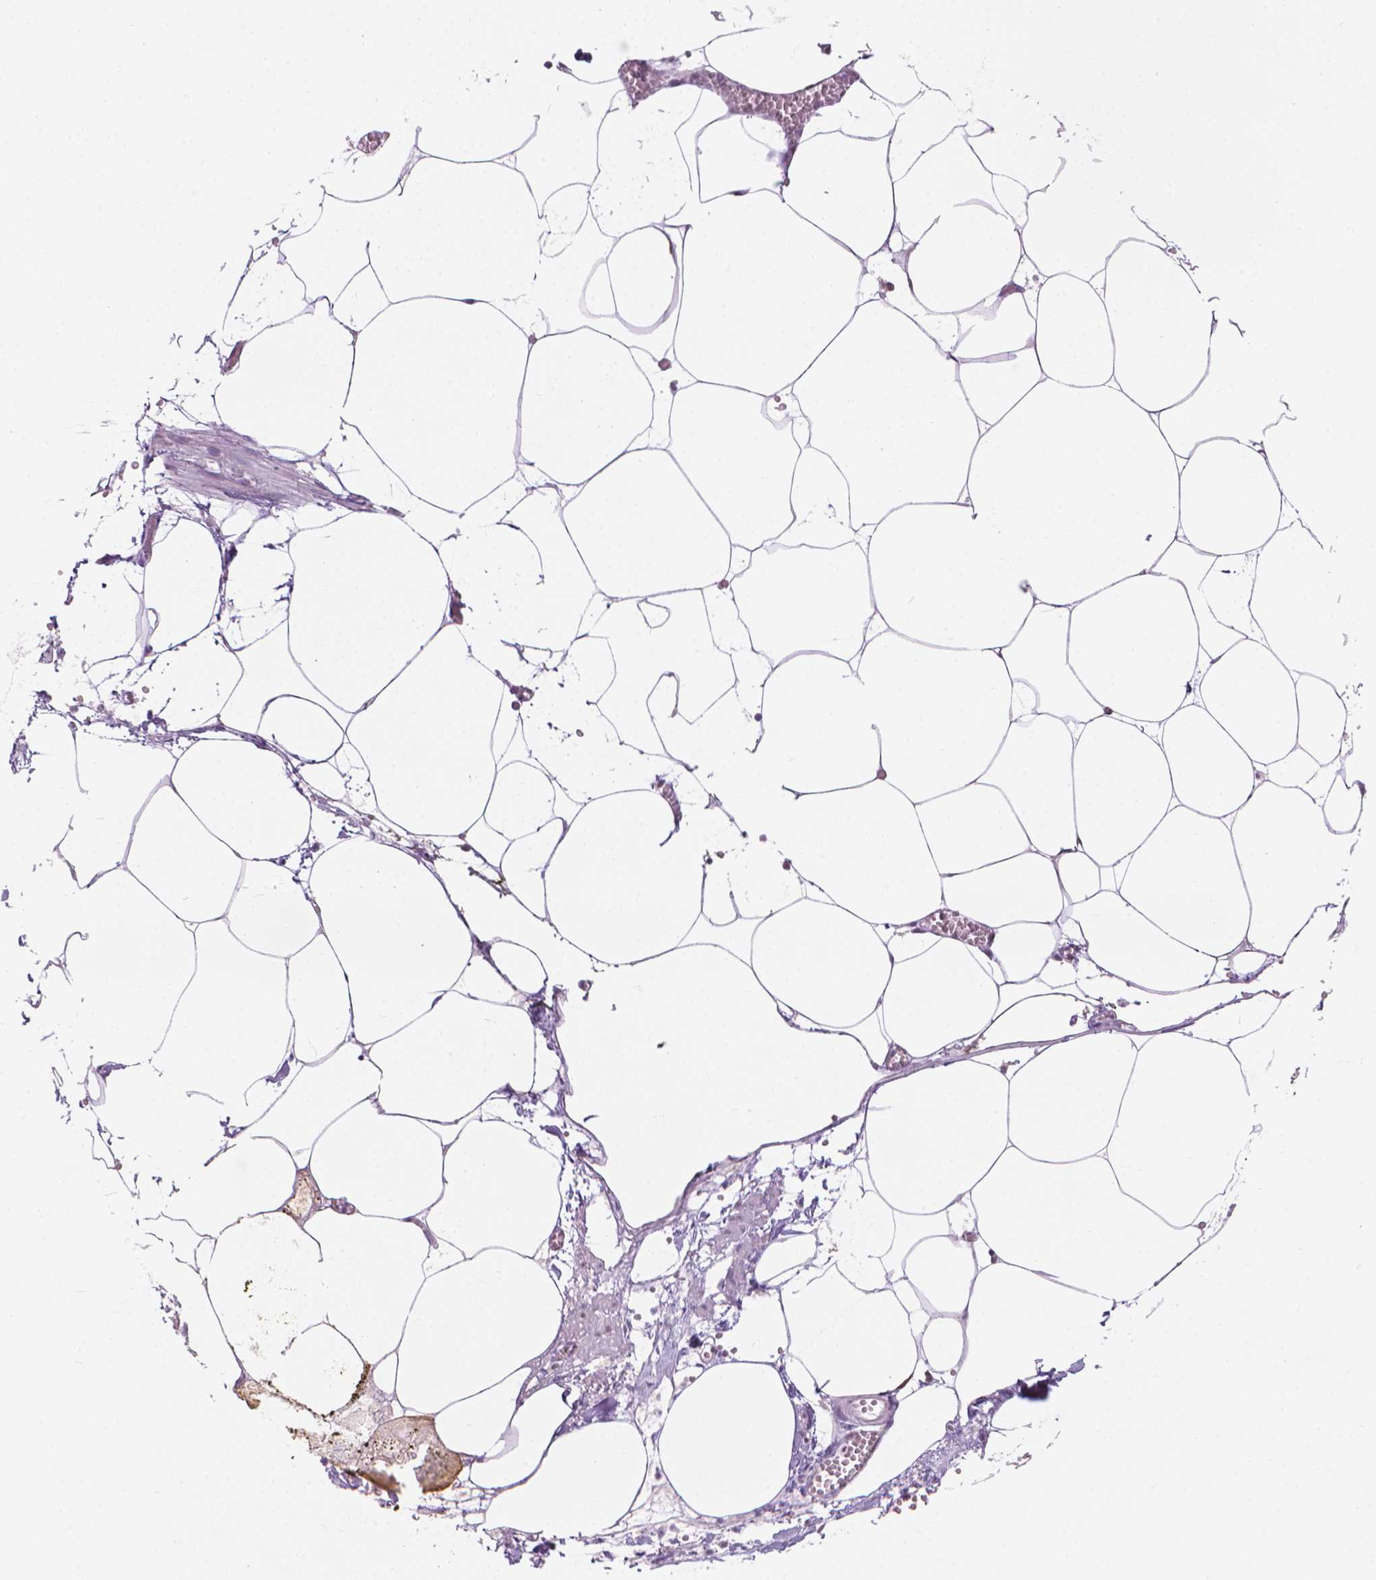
{"staining": {"intensity": "negative", "quantity": "none", "location": "none"}, "tissue": "adipose tissue", "cell_type": "Adipocytes", "image_type": "normal", "snomed": [{"axis": "morphology", "description": "Normal tissue, NOS"}, {"axis": "topography", "description": "Adipose tissue"}, {"axis": "topography", "description": "Pancreas"}, {"axis": "topography", "description": "Peripheral nerve tissue"}], "caption": "Immunohistochemistry (IHC) photomicrograph of unremarkable human adipose tissue stained for a protein (brown), which exhibits no expression in adipocytes. (Stains: DAB (3,3'-diaminobenzidine) immunohistochemistry (IHC) with hematoxylin counter stain, Microscopy: brightfield microscopy at high magnification).", "gene": "PIAS2", "patient": {"sex": "female", "age": 58}}